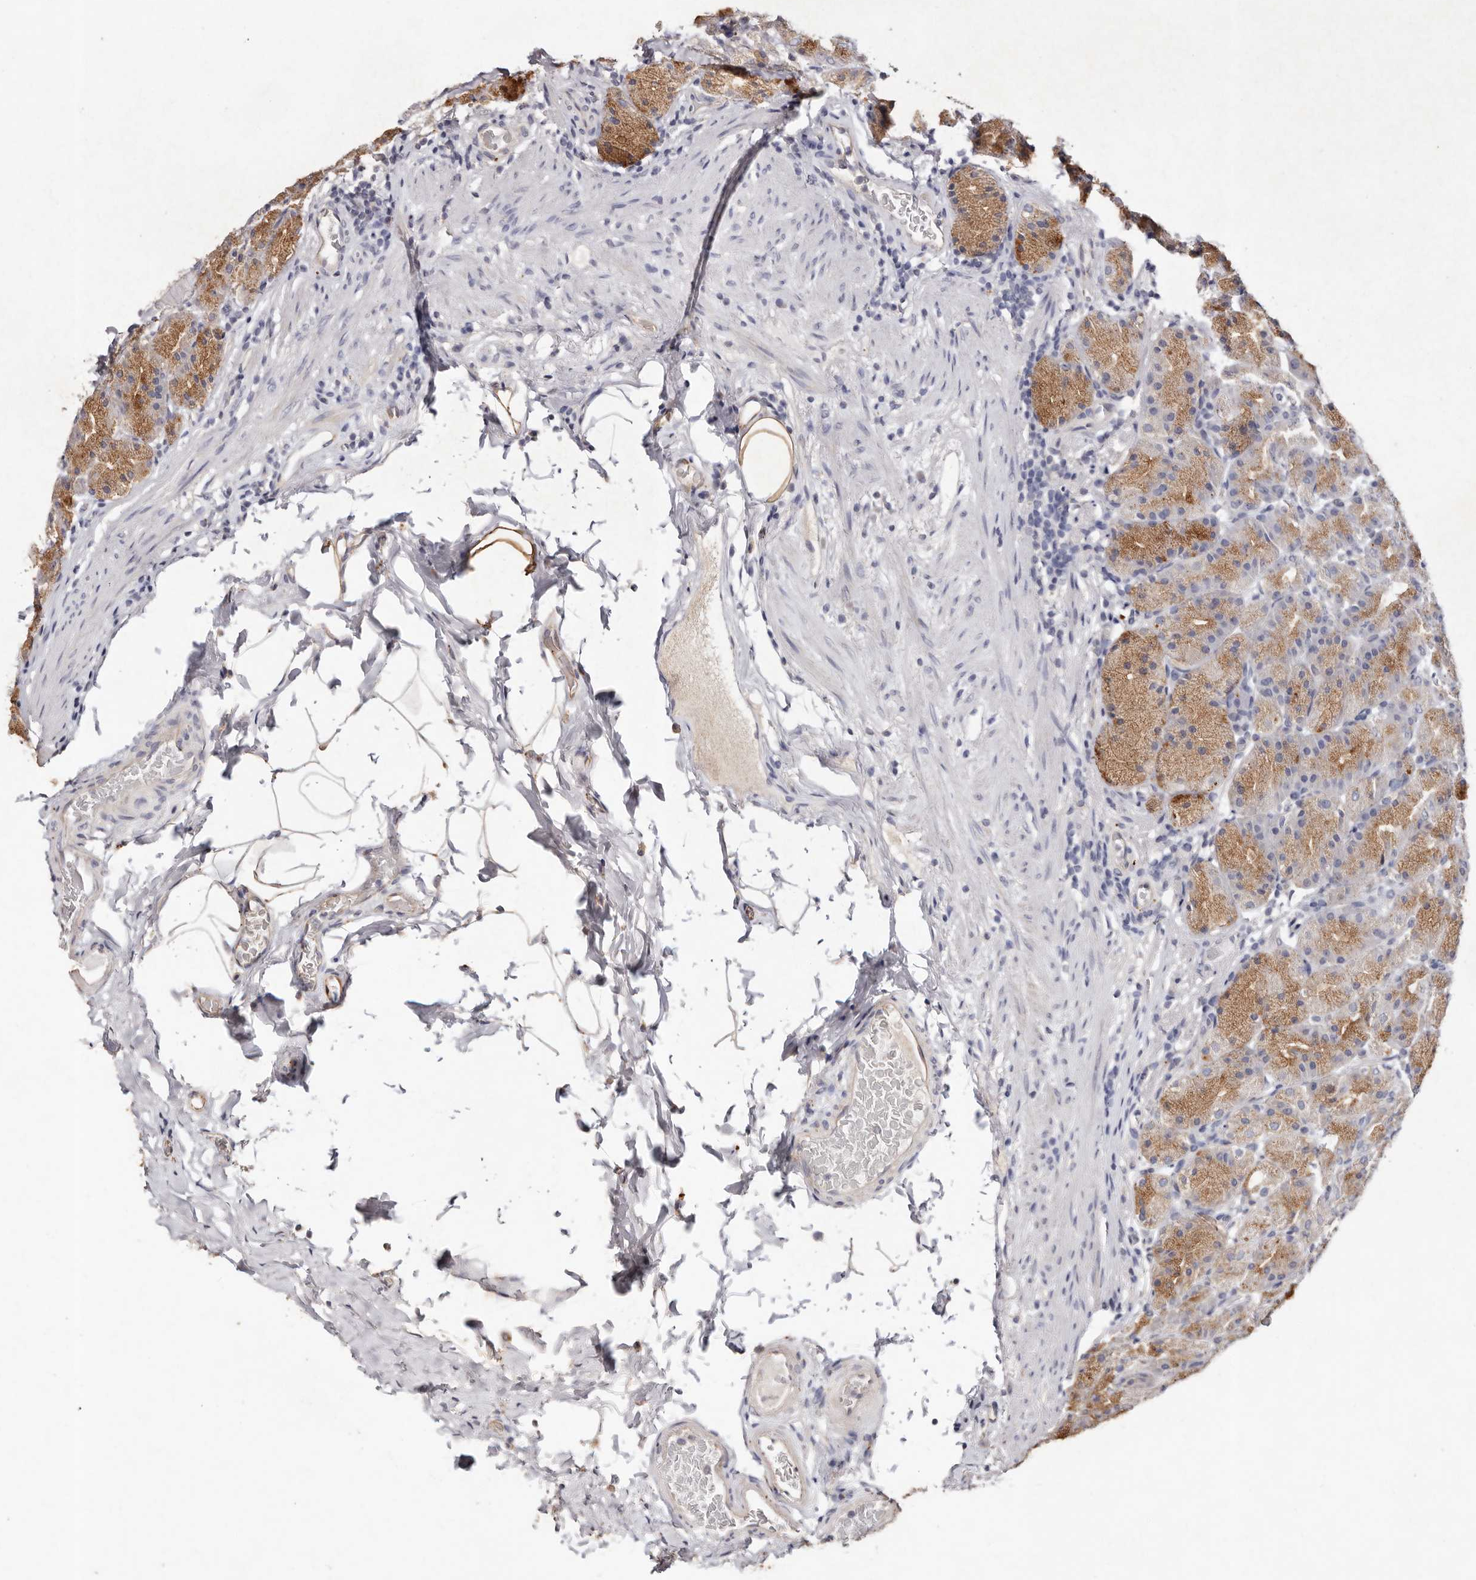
{"staining": {"intensity": "moderate", "quantity": "25%-75%", "location": "cytoplasmic/membranous"}, "tissue": "stomach", "cell_type": "Glandular cells", "image_type": "normal", "snomed": [{"axis": "morphology", "description": "Normal tissue, NOS"}, {"axis": "topography", "description": "Stomach, upper"}], "caption": "Immunohistochemical staining of benign stomach reveals moderate cytoplasmic/membranous protein staining in approximately 25%-75% of glandular cells. (Stains: DAB in brown, nuclei in blue, Microscopy: brightfield microscopy at high magnification).", "gene": "THBS3", "patient": {"sex": "male", "age": 68}}